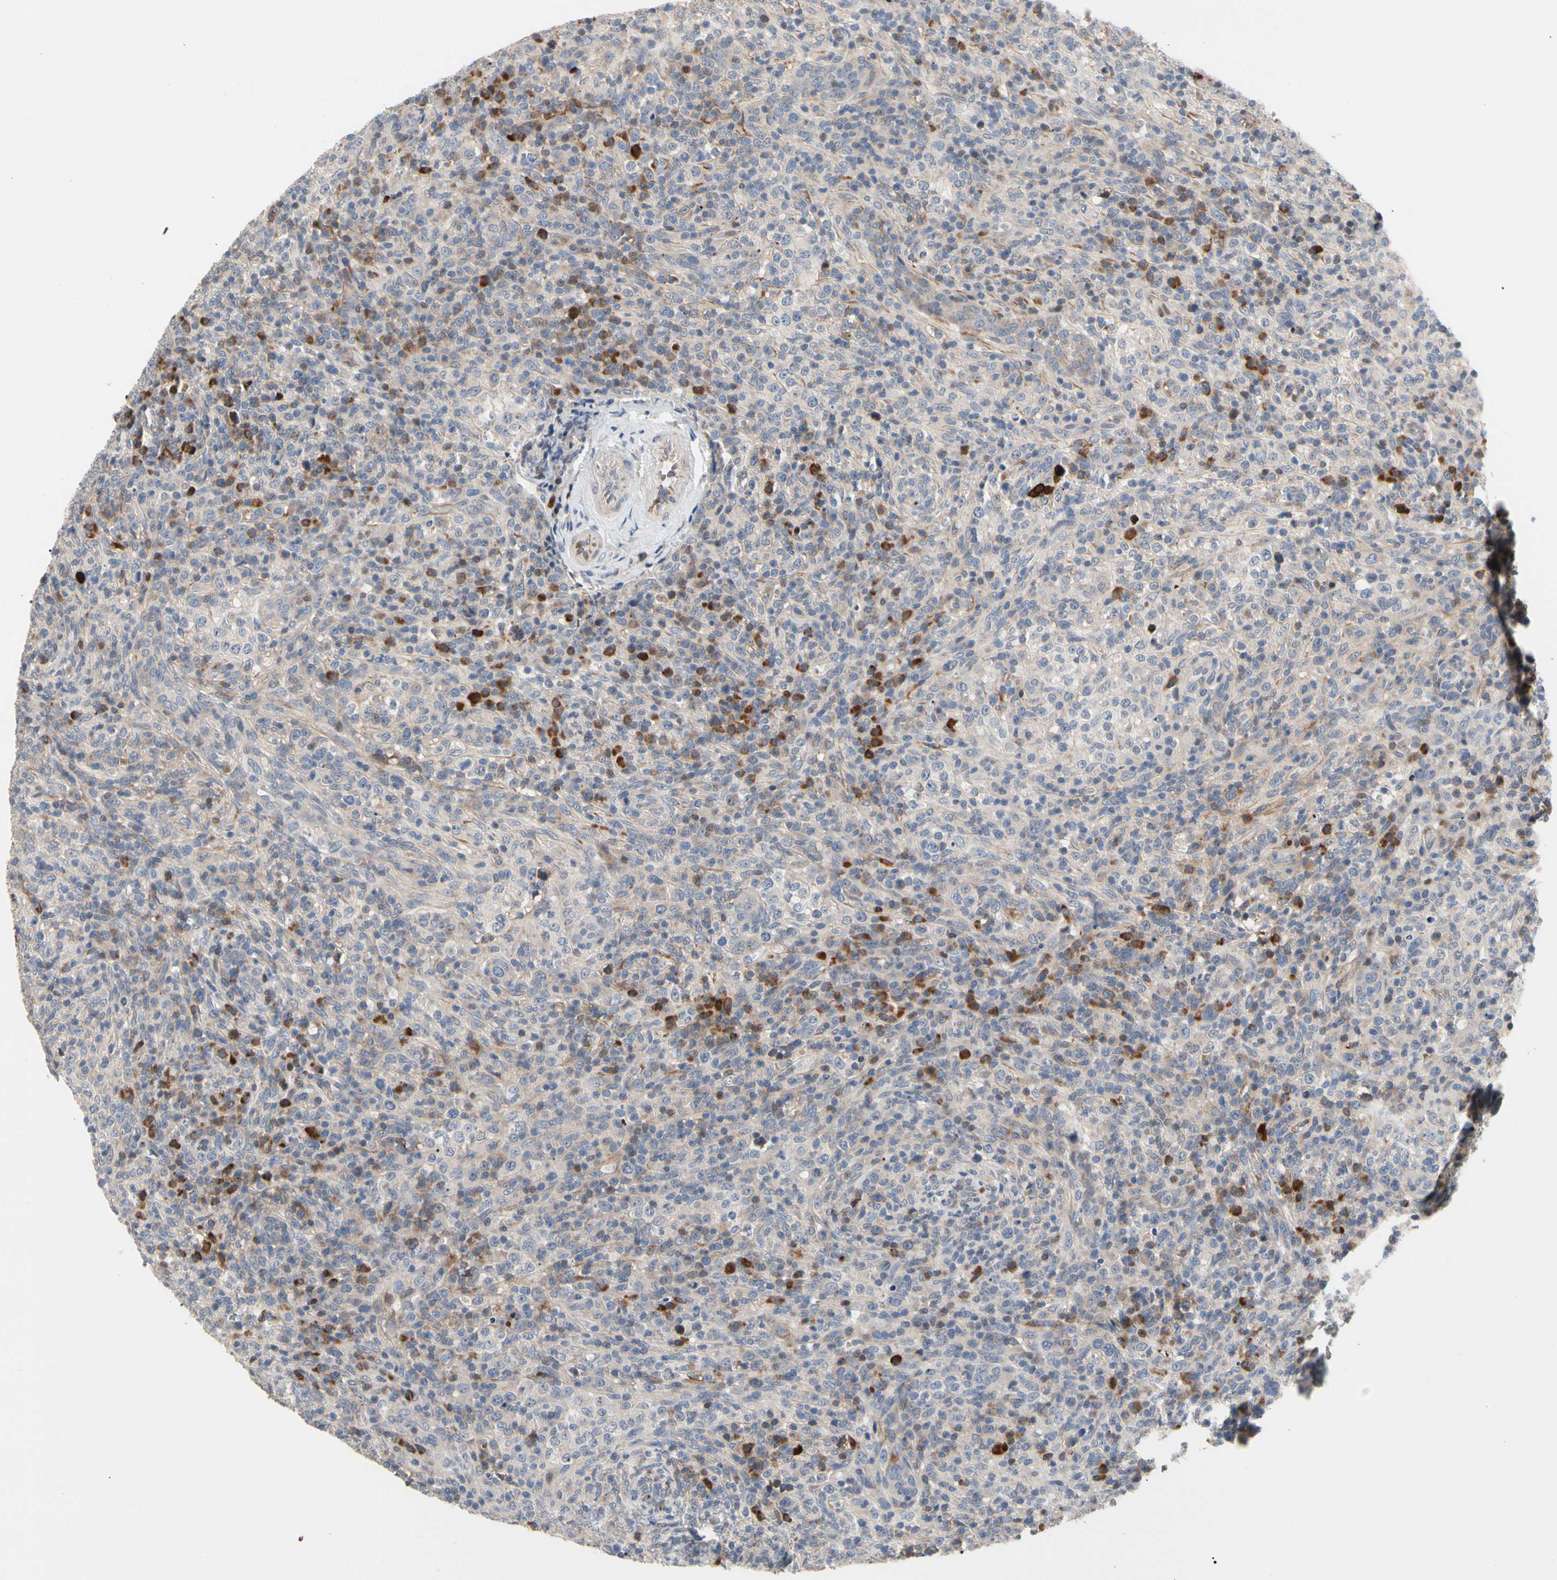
{"staining": {"intensity": "moderate", "quantity": "<25%", "location": "cytoplasmic/membranous"}, "tissue": "lymphoma", "cell_type": "Tumor cells", "image_type": "cancer", "snomed": [{"axis": "morphology", "description": "Malignant lymphoma, non-Hodgkin's type, High grade"}, {"axis": "topography", "description": "Lymph node"}], "caption": "Protein expression analysis of human high-grade malignant lymphoma, non-Hodgkin's type reveals moderate cytoplasmic/membranous expression in approximately <25% of tumor cells.", "gene": "HMGCR", "patient": {"sex": "female", "age": 76}}